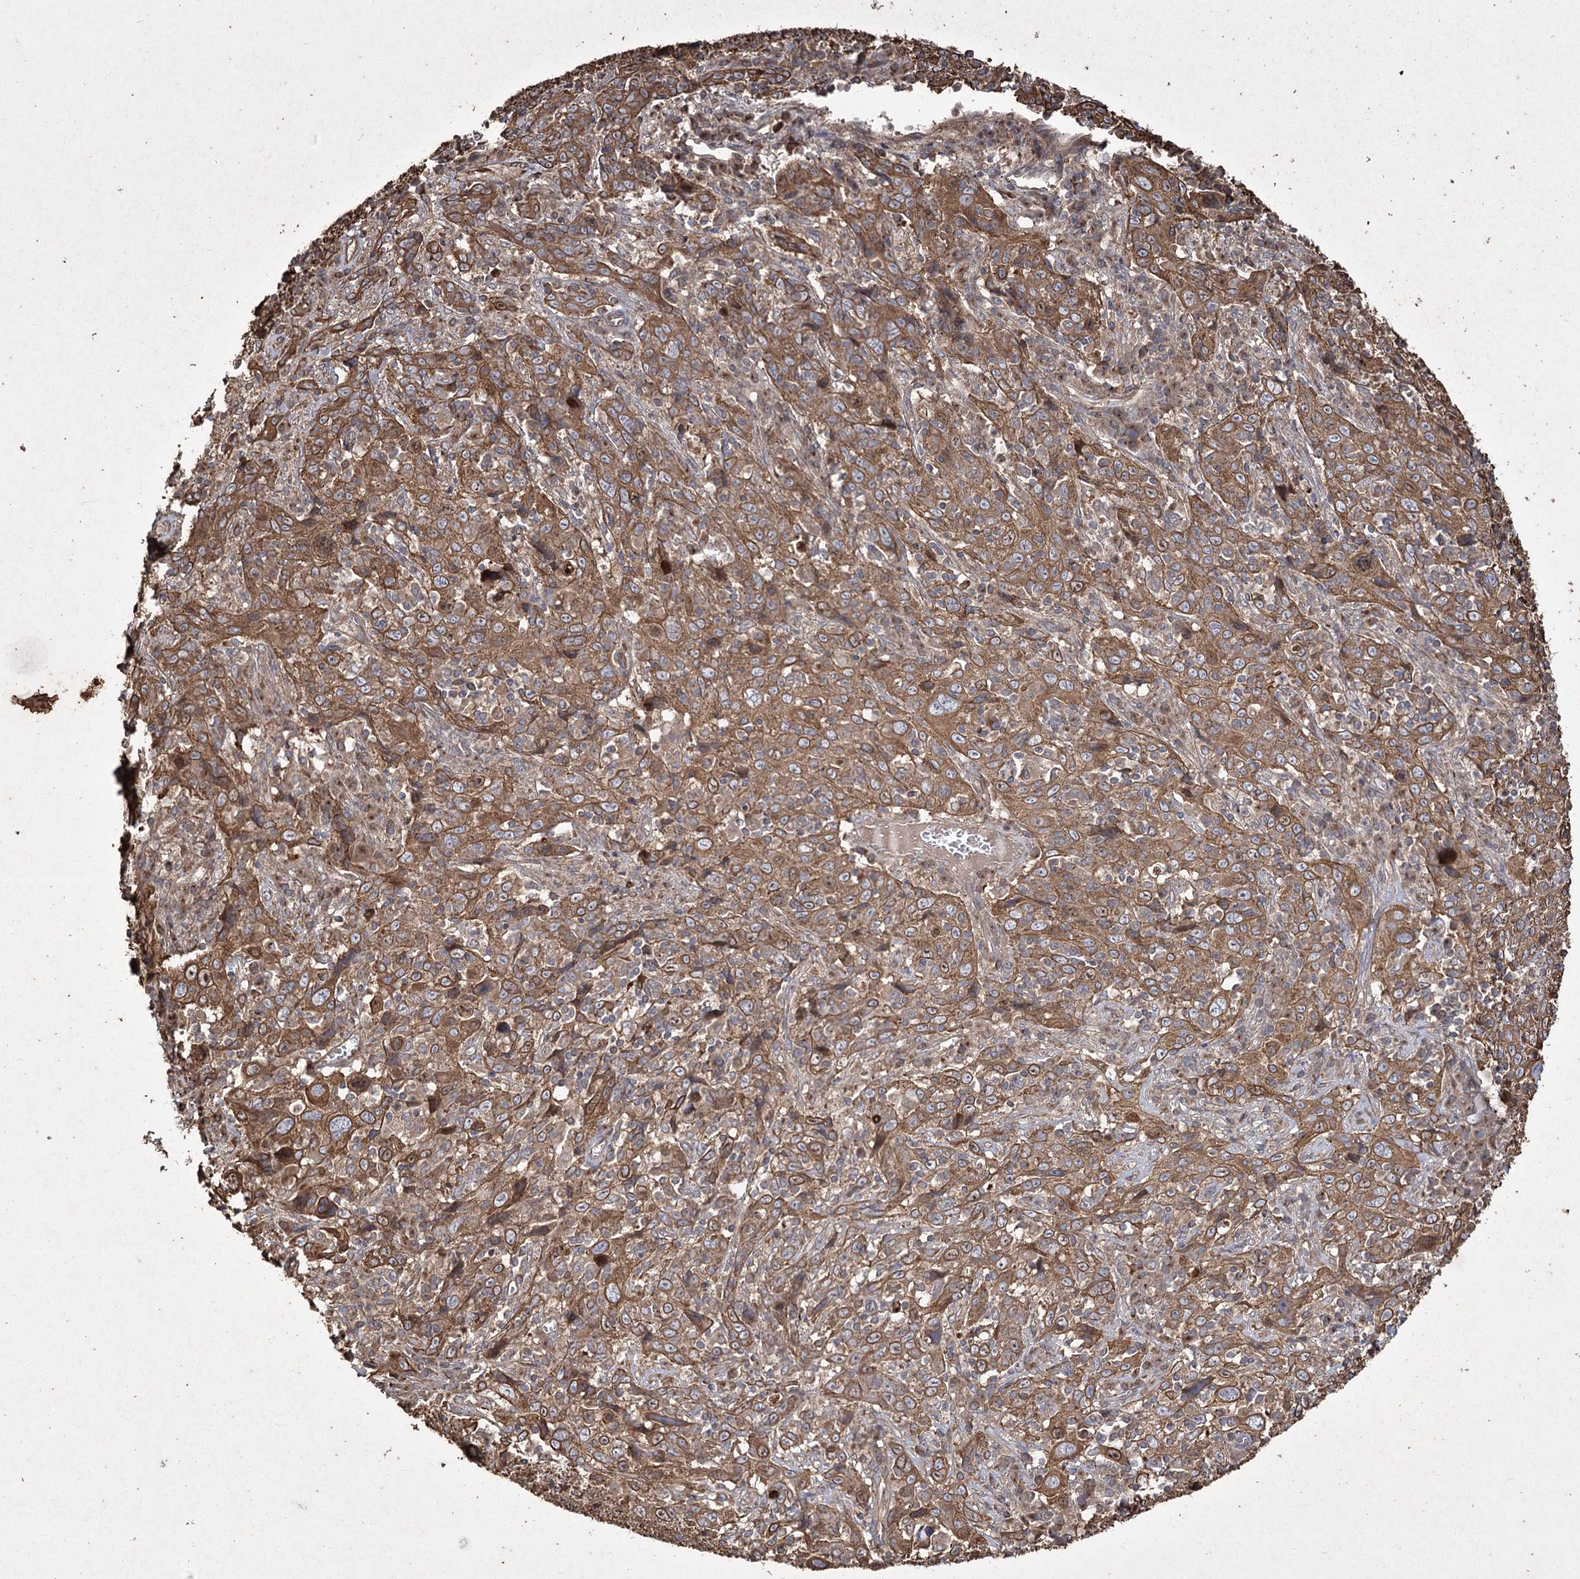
{"staining": {"intensity": "moderate", "quantity": ">75%", "location": "cytoplasmic/membranous"}, "tissue": "cervical cancer", "cell_type": "Tumor cells", "image_type": "cancer", "snomed": [{"axis": "morphology", "description": "Squamous cell carcinoma, NOS"}, {"axis": "topography", "description": "Cervix"}], "caption": "Immunohistochemistry micrograph of cervical cancer (squamous cell carcinoma) stained for a protein (brown), which exhibits medium levels of moderate cytoplasmic/membranous expression in about >75% of tumor cells.", "gene": "PRC1", "patient": {"sex": "female", "age": 46}}